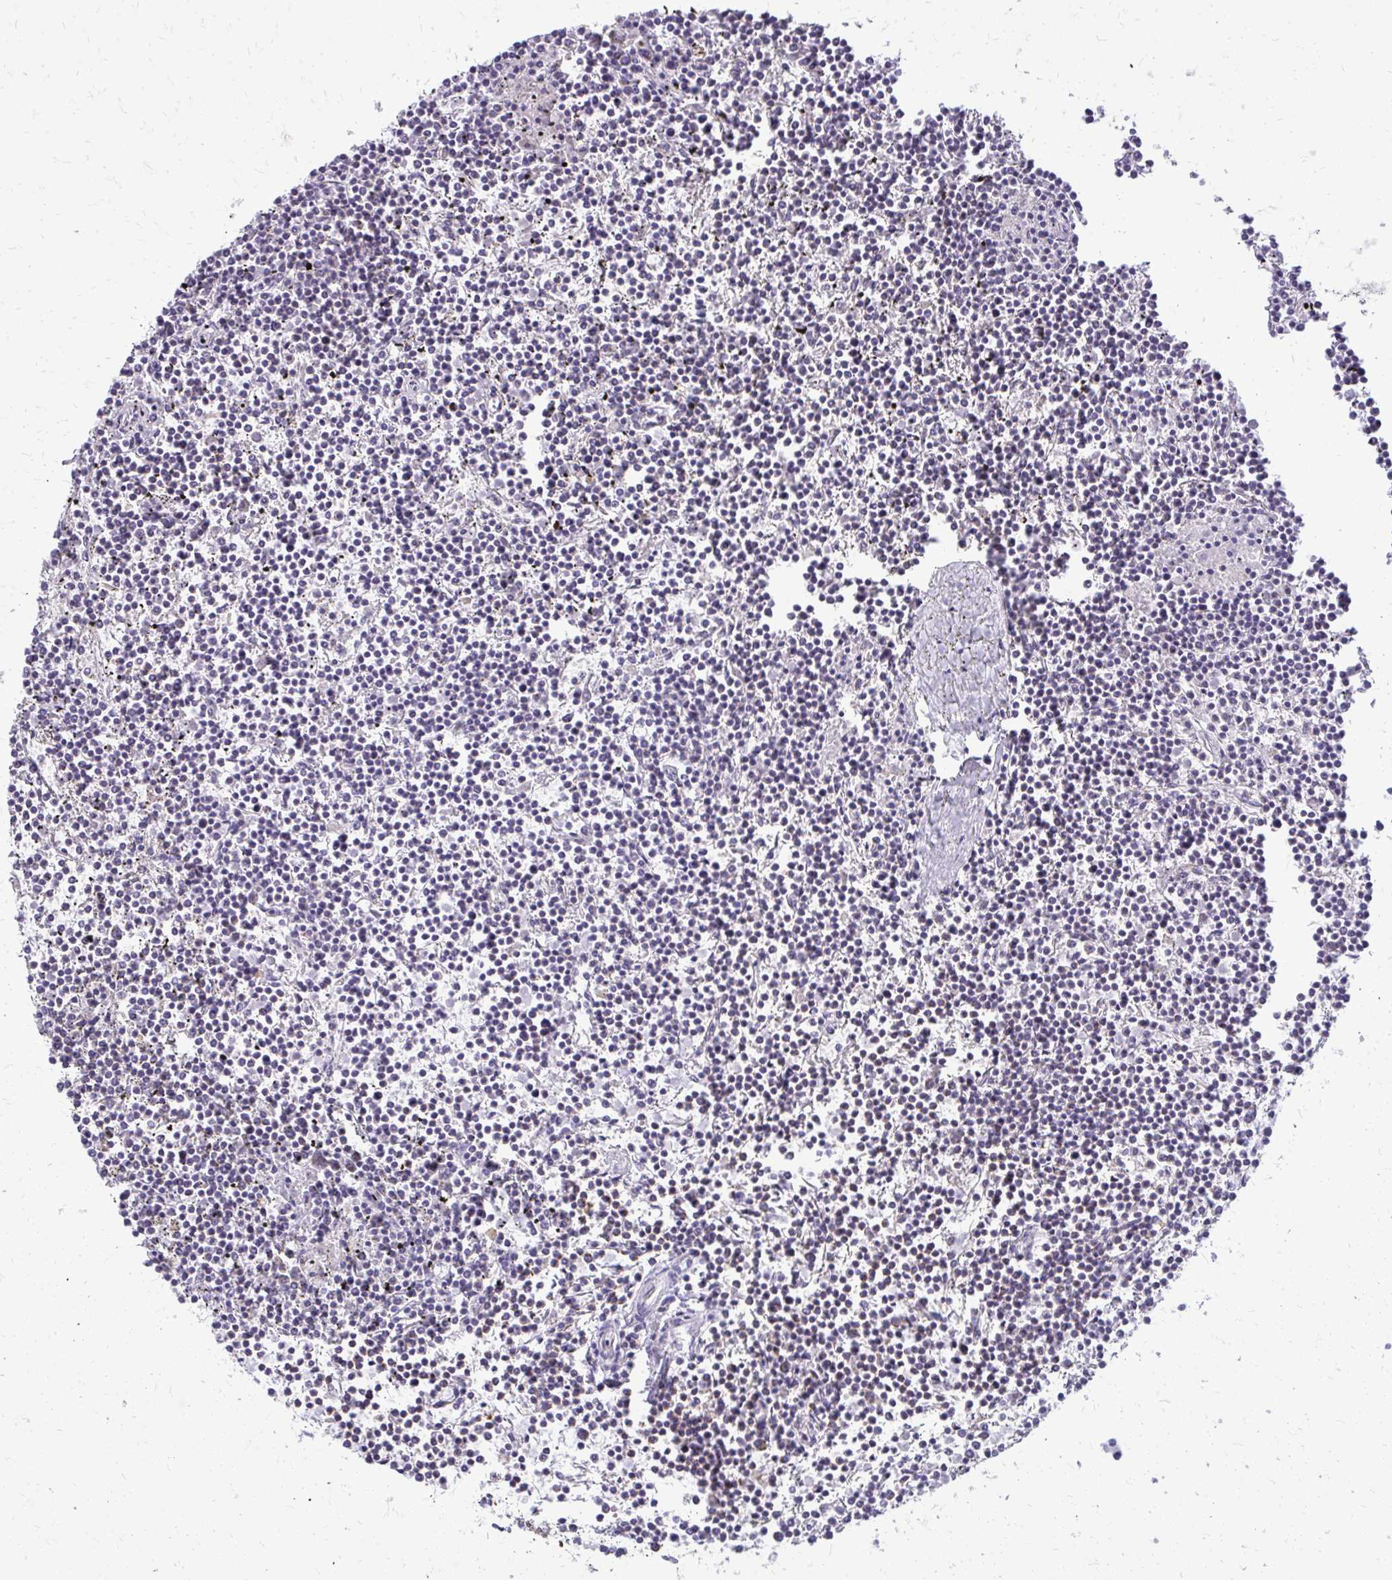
{"staining": {"intensity": "negative", "quantity": "none", "location": "none"}, "tissue": "lymphoma", "cell_type": "Tumor cells", "image_type": "cancer", "snomed": [{"axis": "morphology", "description": "Malignant lymphoma, non-Hodgkin's type, Low grade"}, {"axis": "topography", "description": "Spleen"}], "caption": "High magnification brightfield microscopy of low-grade malignant lymphoma, non-Hodgkin's type stained with DAB (3,3'-diaminobenzidine) (brown) and counterstained with hematoxylin (blue): tumor cells show no significant expression. The staining is performed using DAB brown chromogen with nuclei counter-stained in using hematoxylin.", "gene": "IFIT1", "patient": {"sex": "female", "age": 19}}